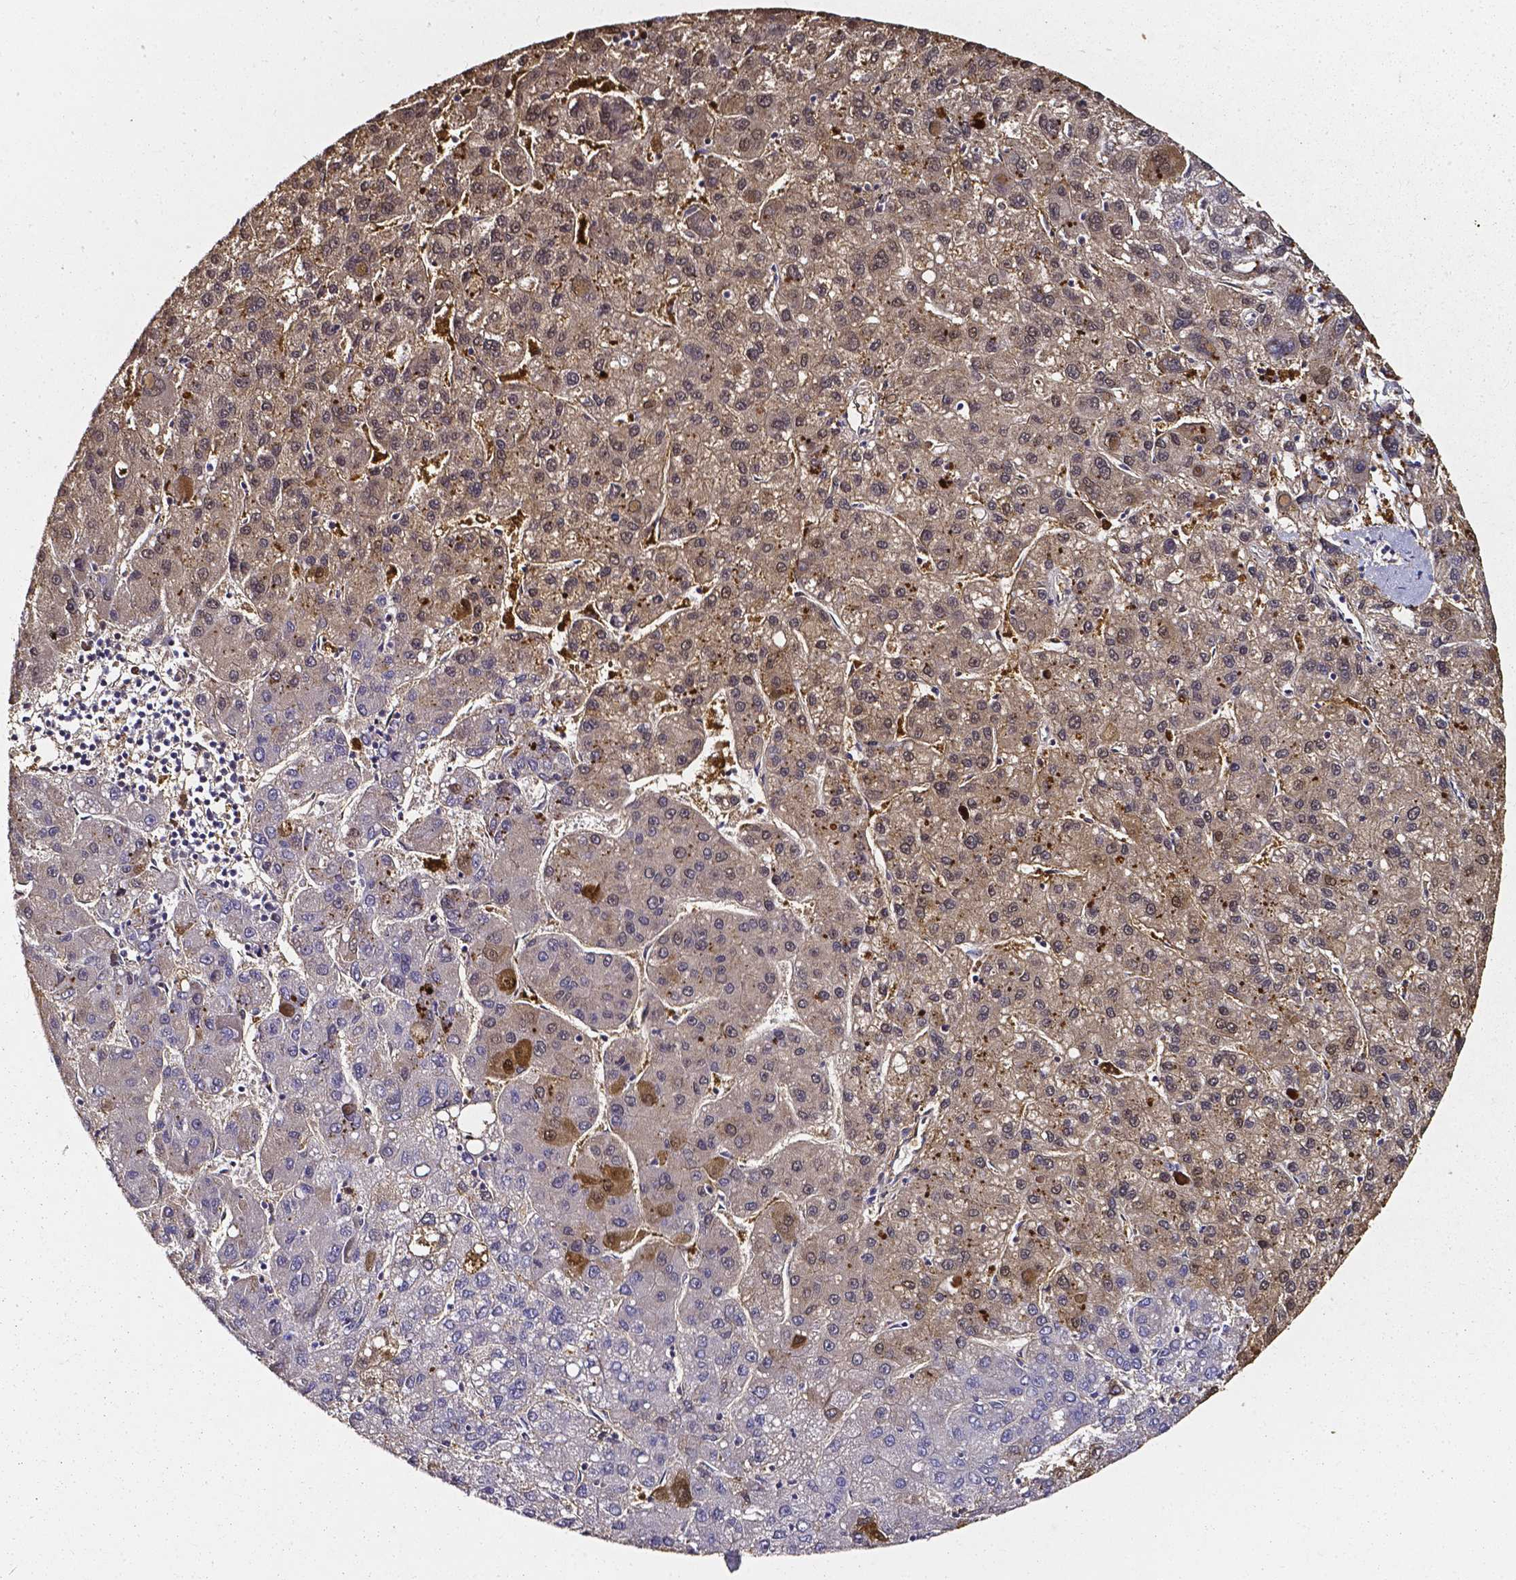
{"staining": {"intensity": "weak", "quantity": "<25%", "location": "cytoplasmic/membranous,nuclear"}, "tissue": "liver cancer", "cell_type": "Tumor cells", "image_type": "cancer", "snomed": [{"axis": "morphology", "description": "Carcinoma, Hepatocellular, NOS"}, {"axis": "topography", "description": "Liver"}], "caption": "This is an immunohistochemistry (IHC) micrograph of human liver cancer. There is no positivity in tumor cells.", "gene": "AKR1B10", "patient": {"sex": "female", "age": 82}}